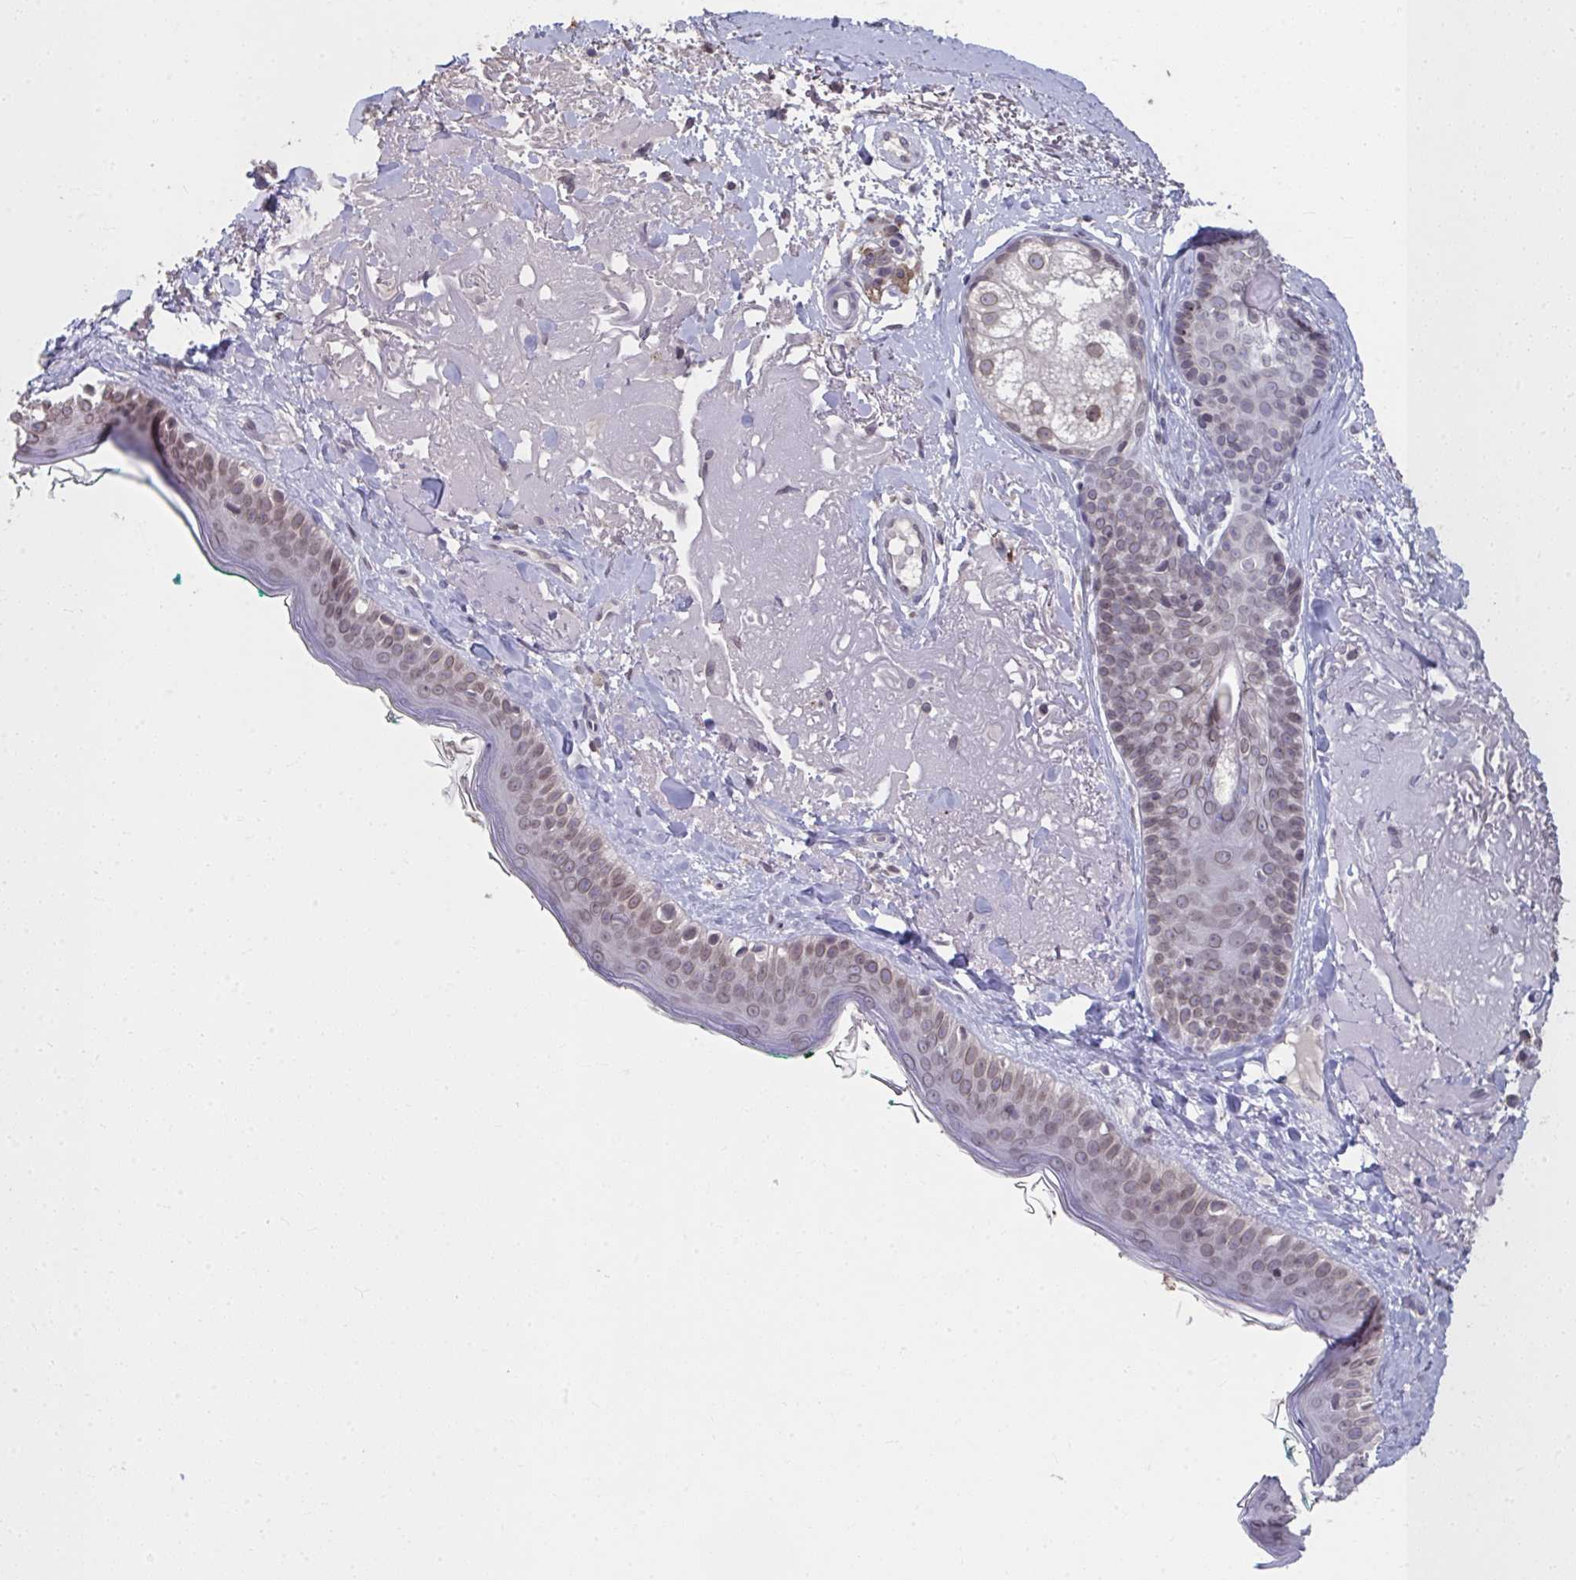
{"staining": {"intensity": "negative", "quantity": "none", "location": "none"}, "tissue": "skin", "cell_type": "Fibroblasts", "image_type": "normal", "snomed": [{"axis": "morphology", "description": "Normal tissue, NOS"}, {"axis": "topography", "description": "Skin"}], "caption": "Image shows no protein positivity in fibroblasts of normal skin. (DAB (3,3'-diaminobenzidine) IHC with hematoxylin counter stain).", "gene": "NUP133", "patient": {"sex": "male", "age": 73}}